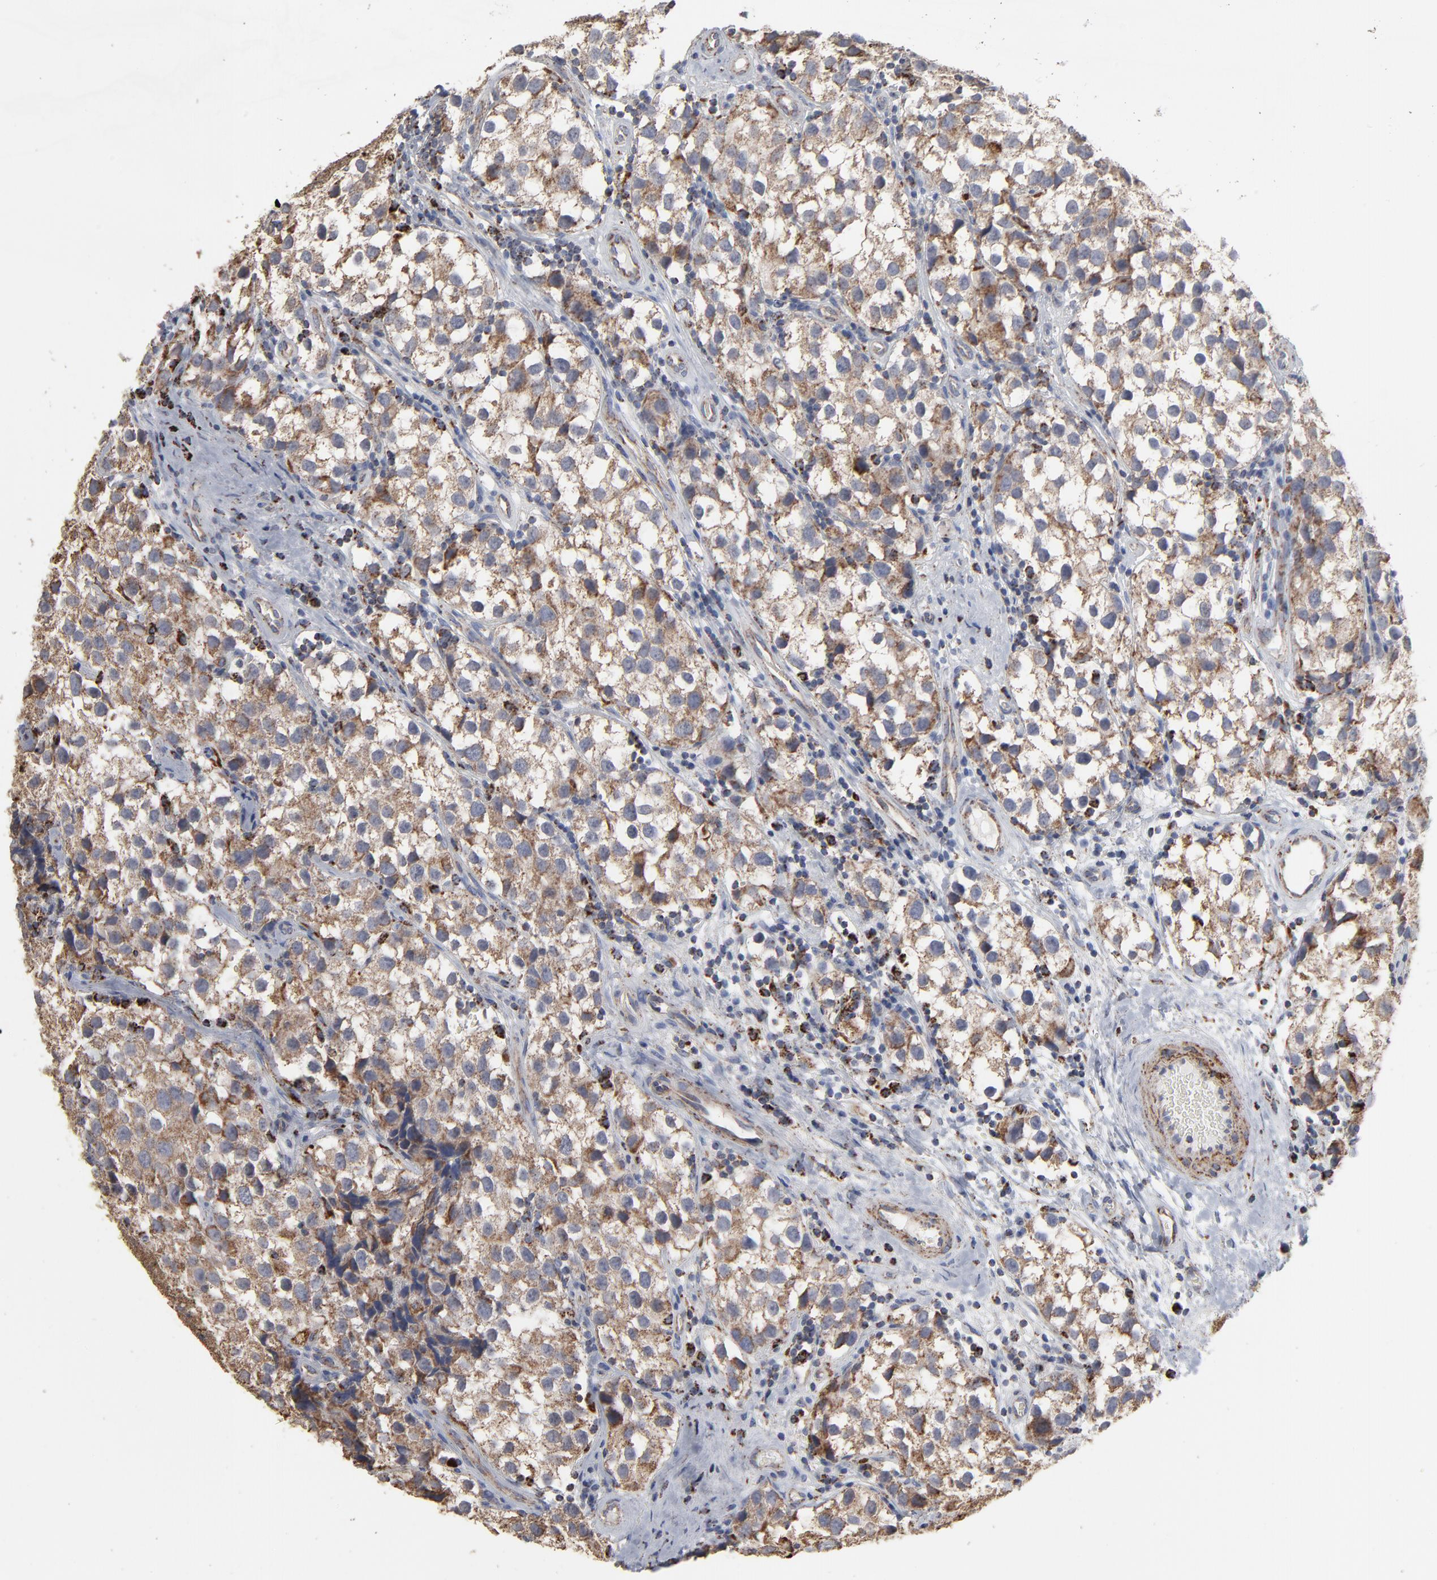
{"staining": {"intensity": "moderate", "quantity": ">75%", "location": "cytoplasmic/membranous"}, "tissue": "testis cancer", "cell_type": "Tumor cells", "image_type": "cancer", "snomed": [{"axis": "morphology", "description": "Seminoma, NOS"}, {"axis": "topography", "description": "Testis"}], "caption": "The immunohistochemical stain highlights moderate cytoplasmic/membranous expression in tumor cells of testis seminoma tissue.", "gene": "UQCRC1", "patient": {"sex": "male", "age": 39}}